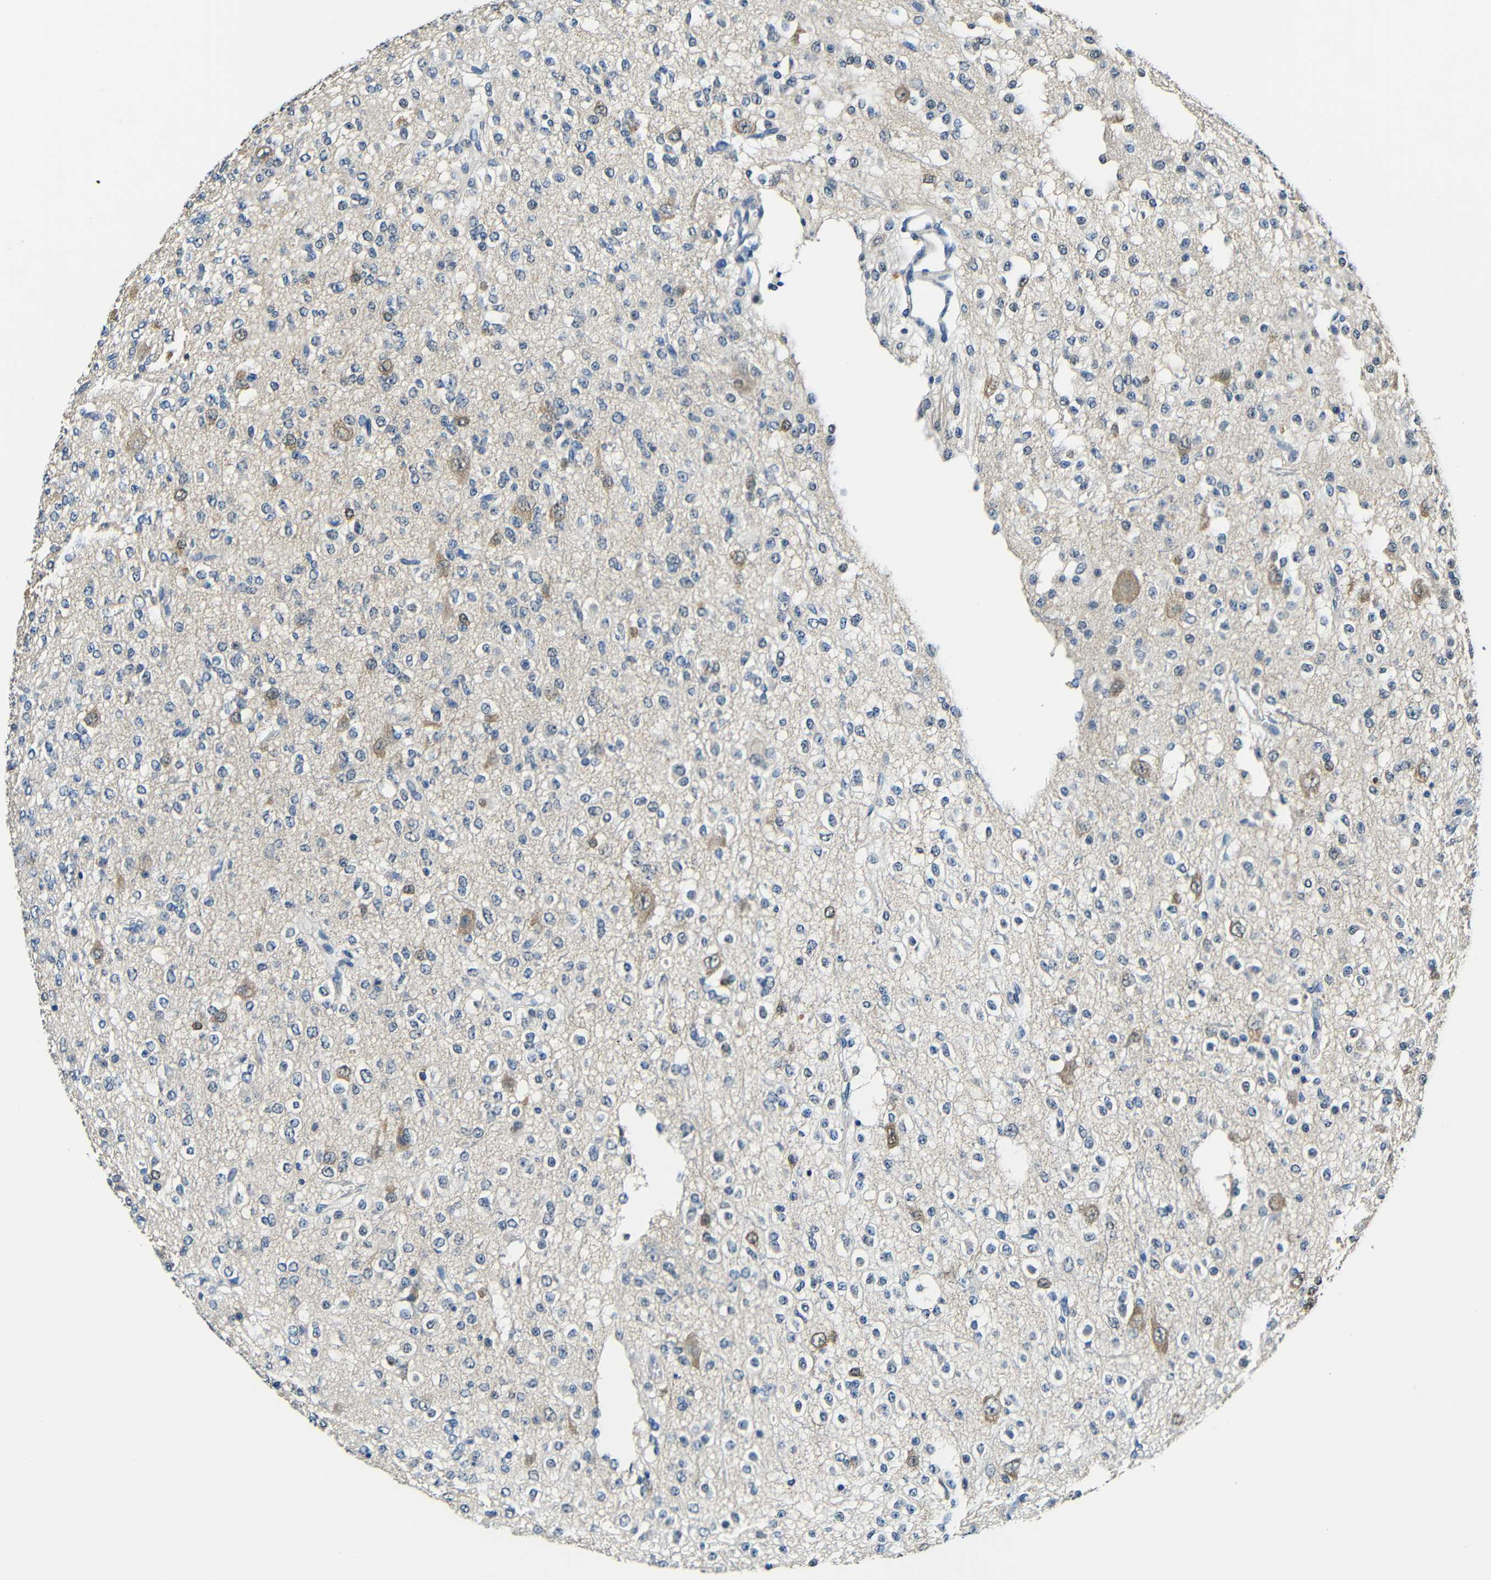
{"staining": {"intensity": "negative", "quantity": "none", "location": "none"}, "tissue": "glioma", "cell_type": "Tumor cells", "image_type": "cancer", "snomed": [{"axis": "morphology", "description": "Glioma, malignant, Low grade"}, {"axis": "topography", "description": "Brain"}], "caption": "This is a image of immunohistochemistry staining of glioma, which shows no staining in tumor cells.", "gene": "ADAP1", "patient": {"sex": "male", "age": 38}}